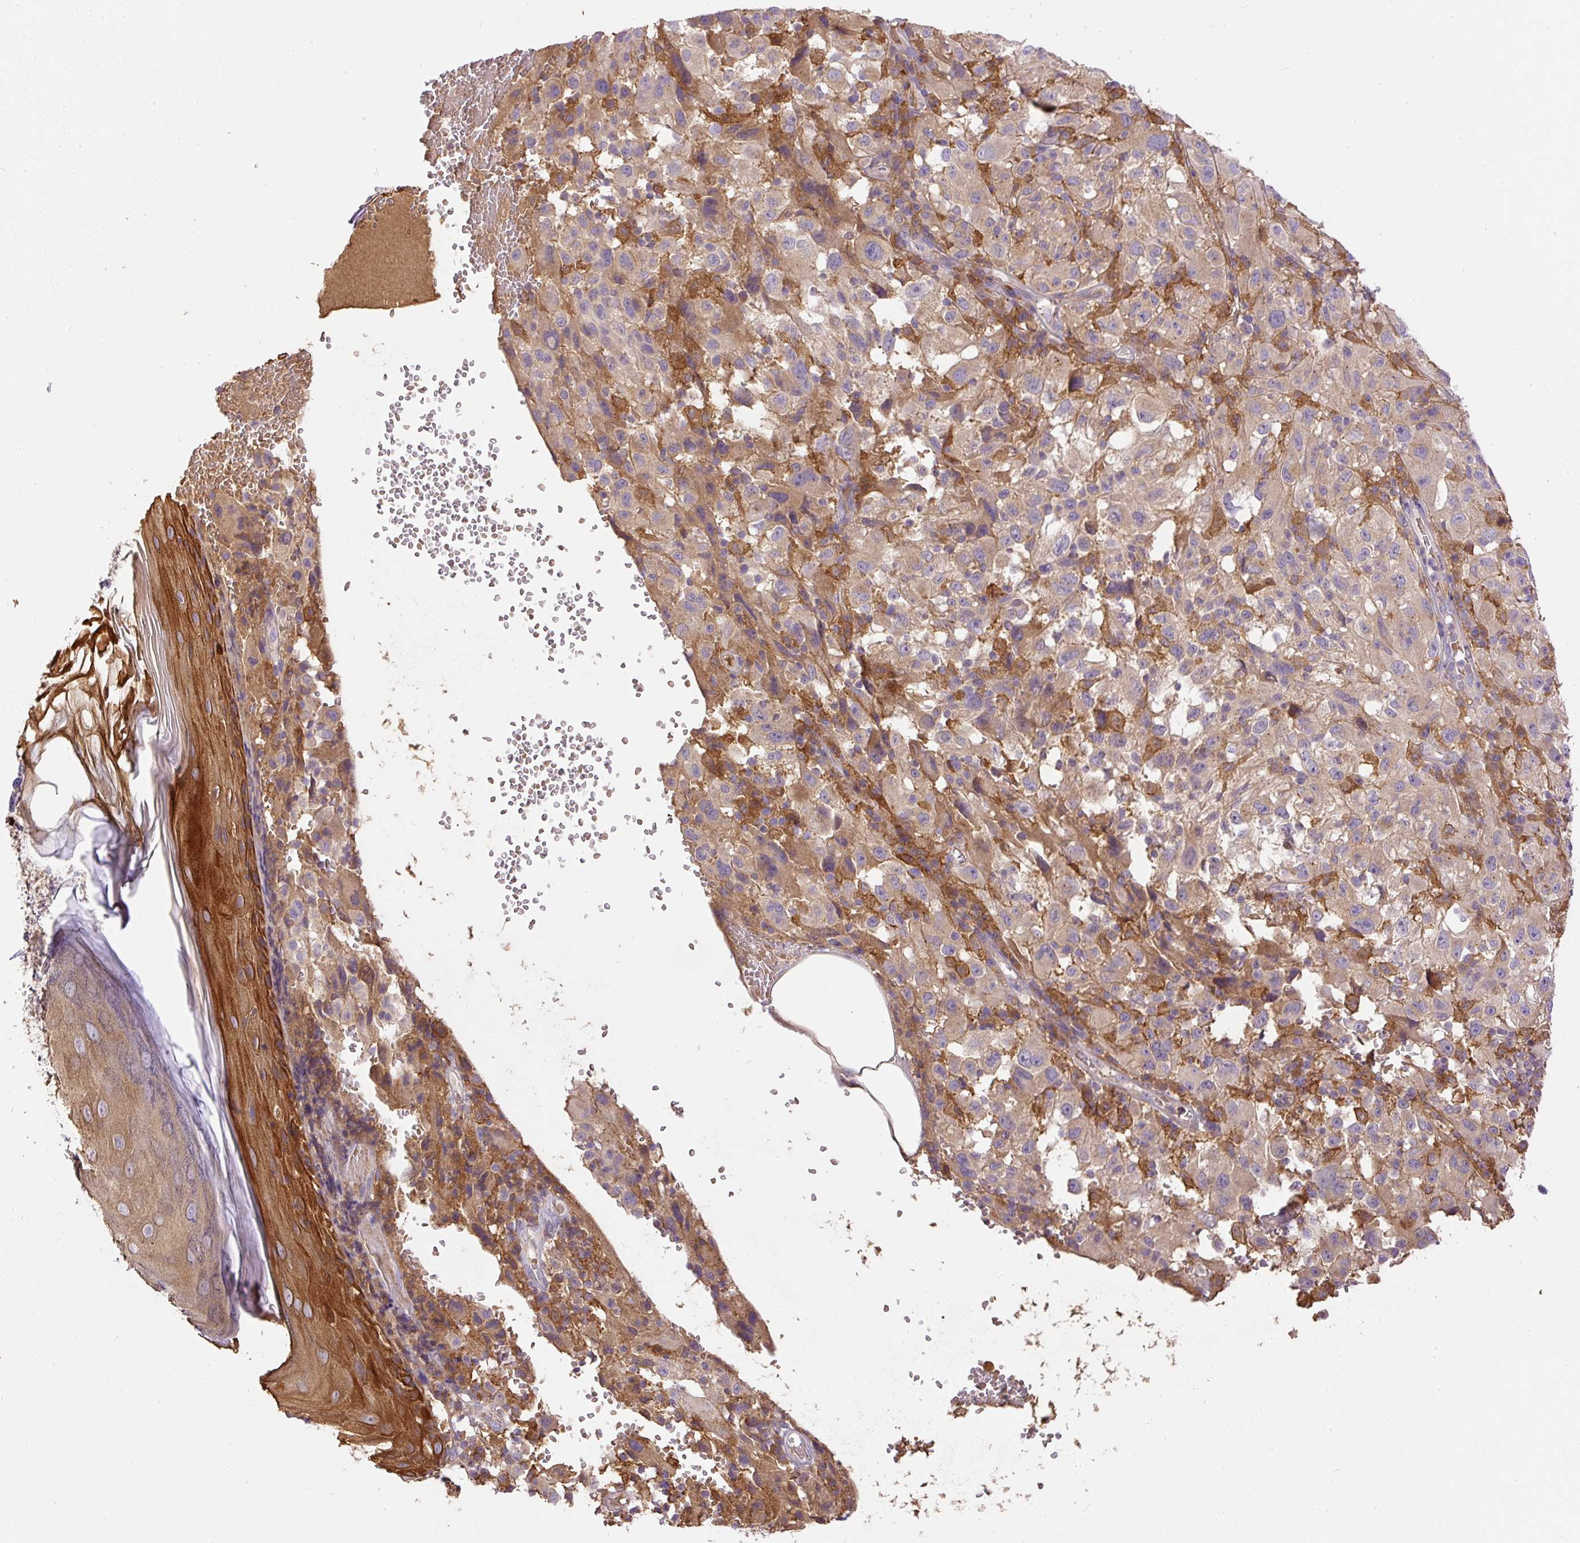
{"staining": {"intensity": "weak", "quantity": ">75%", "location": "cytoplasmic/membranous"}, "tissue": "melanoma", "cell_type": "Tumor cells", "image_type": "cancer", "snomed": [{"axis": "morphology", "description": "Malignant melanoma, NOS"}, {"axis": "topography", "description": "Skin"}], "caption": "A micrograph of melanoma stained for a protein exhibits weak cytoplasmic/membranous brown staining in tumor cells.", "gene": "DAPK1", "patient": {"sex": "female", "age": 71}}